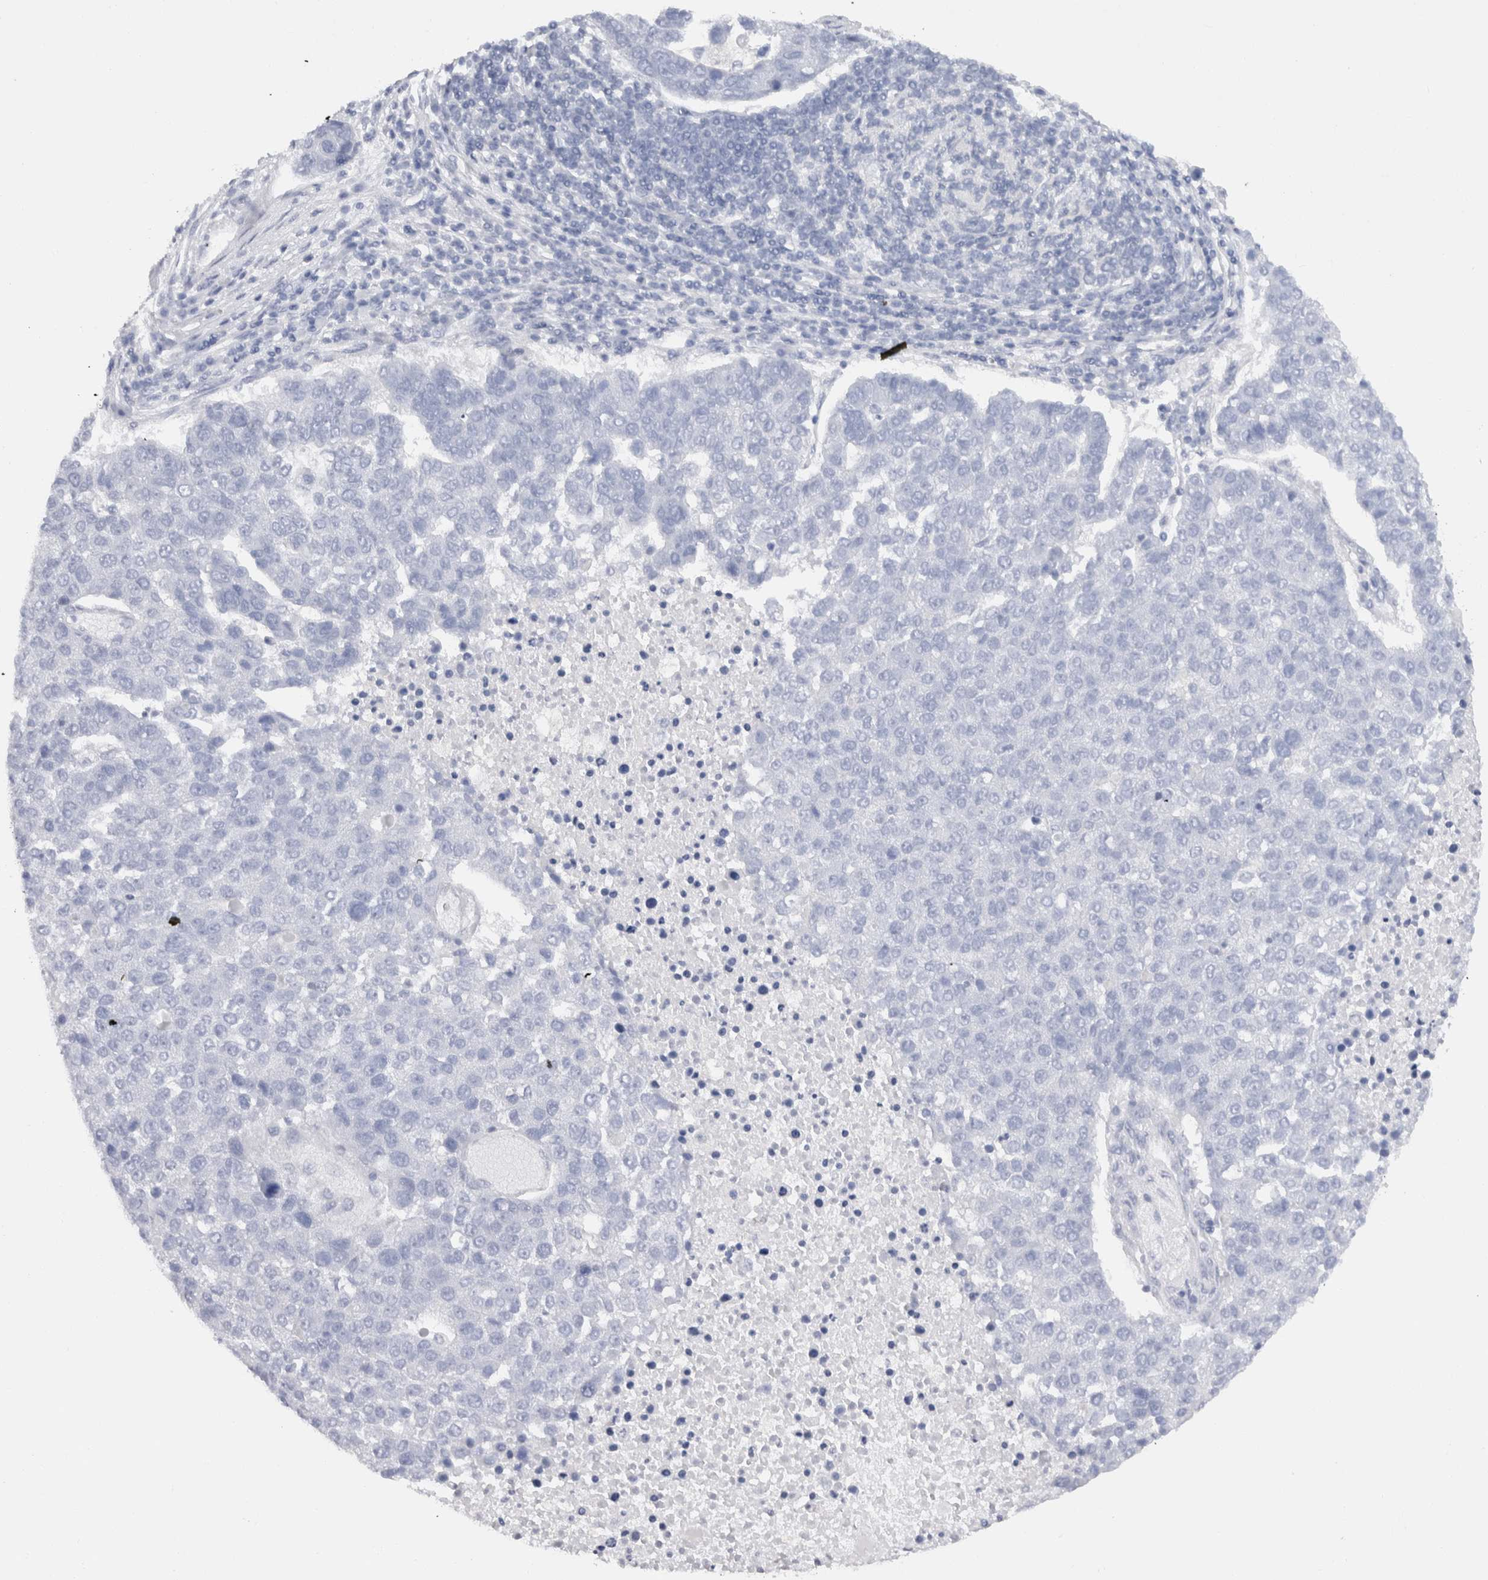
{"staining": {"intensity": "negative", "quantity": "none", "location": "none"}, "tissue": "pancreatic cancer", "cell_type": "Tumor cells", "image_type": "cancer", "snomed": [{"axis": "morphology", "description": "Adenocarcinoma, NOS"}, {"axis": "topography", "description": "Pancreas"}], "caption": "This is an IHC micrograph of human pancreatic cancer. There is no positivity in tumor cells.", "gene": "C9orf50", "patient": {"sex": "female", "age": 61}}